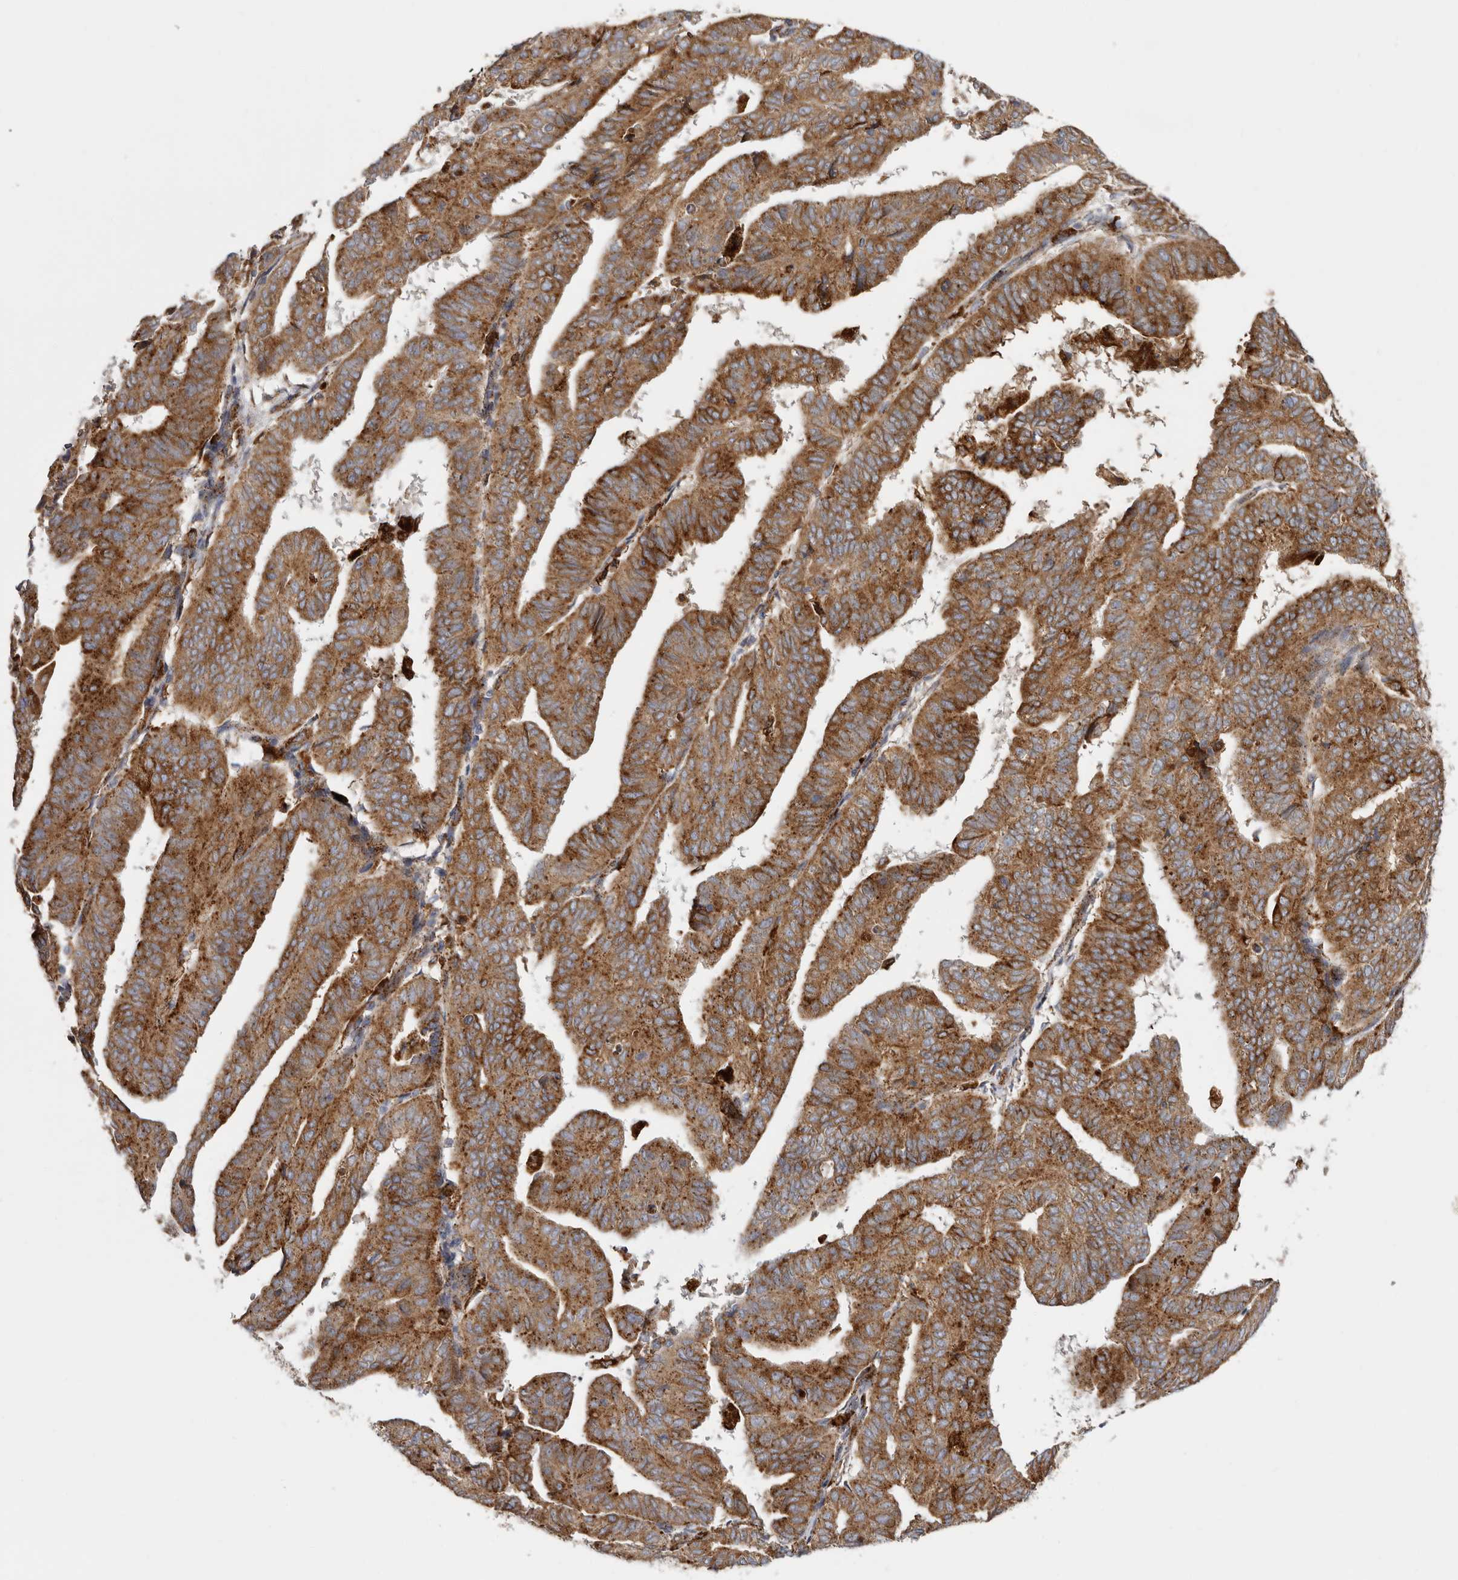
{"staining": {"intensity": "strong", "quantity": ">75%", "location": "cytoplasmic/membranous"}, "tissue": "endometrial cancer", "cell_type": "Tumor cells", "image_type": "cancer", "snomed": [{"axis": "morphology", "description": "Adenocarcinoma, NOS"}, {"axis": "topography", "description": "Uterus"}], "caption": "The micrograph reveals a brown stain indicating the presence of a protein in the cytoplasmic/membranous of tumor cells in endometrial cancer.", "gene": "GRN", "patient": {"sex": "female", "age": 77}}